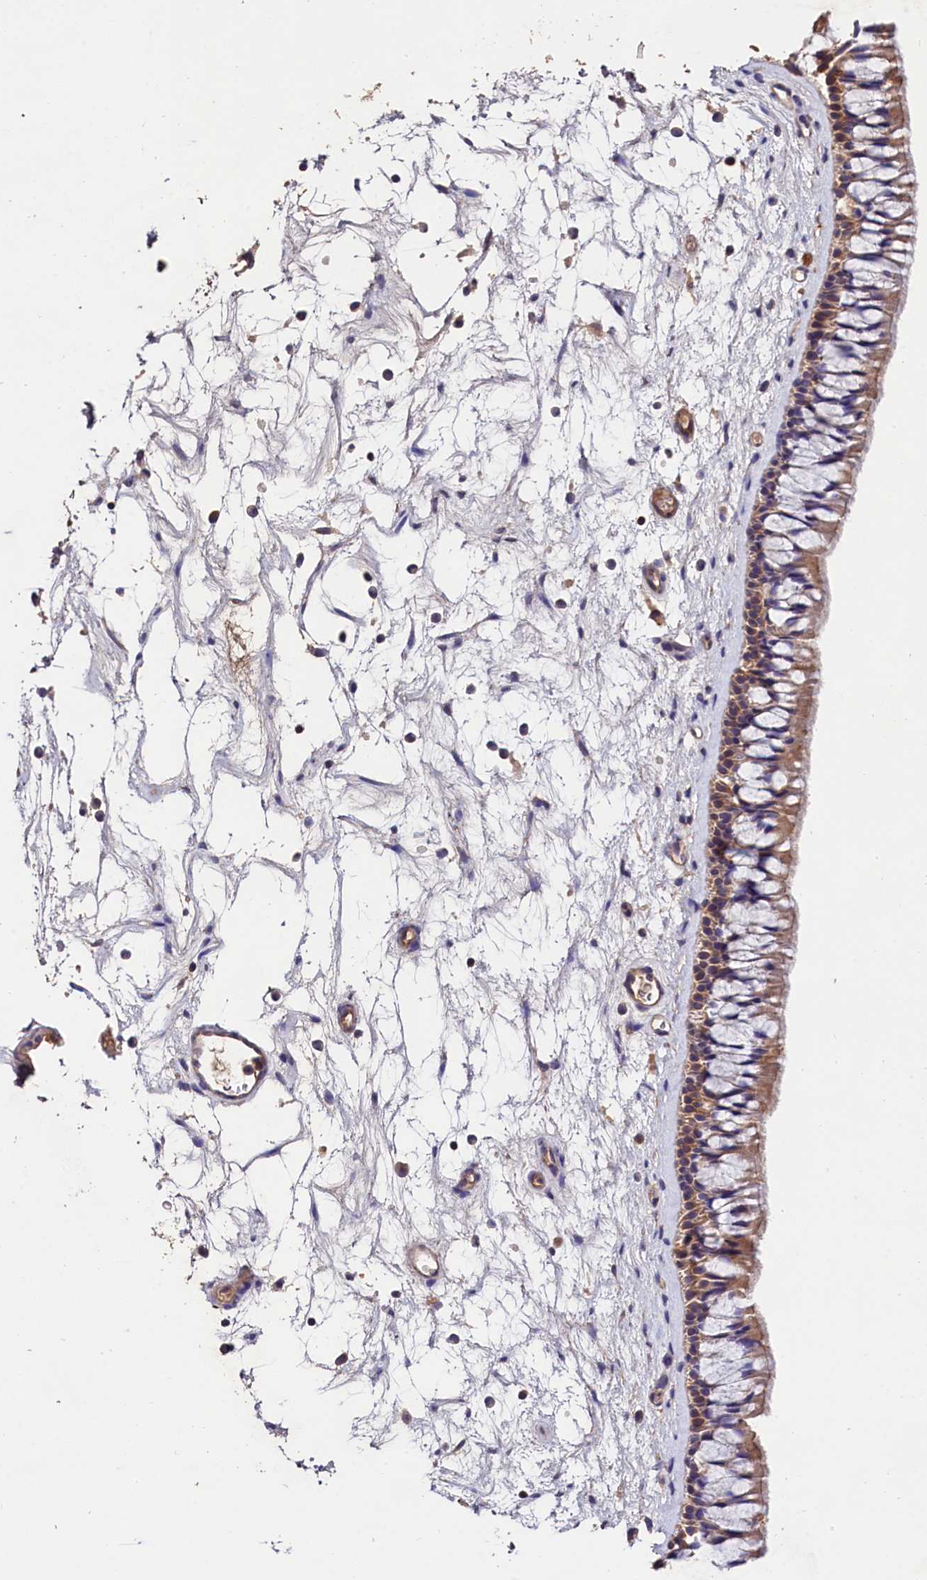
{"staining": {"intensity": "moderate", "quantity": ">75%", "location": "cytoplasmic/membranous"}, "tissue": "nasopharynx", "cell_type": "Respiratory epithelial cells", "image_type": "normal", "snomed": [{"axis": "morphology", "description": "Normal tissue, NOS"}, {"axis": "topography", "description": "Nasopharynx"}], "caption": "Unremarkable nasopharynx was stained to show a protein in brown. There is medium levels of moderate cytoplasmic/membranous staining in about >75% of respiratory epithelial cells. The protein of interest is shown in brown color, while the nuclei are stained blue.", "gene": "OAS3", "patient": {"sex": "male", "age": 64}}